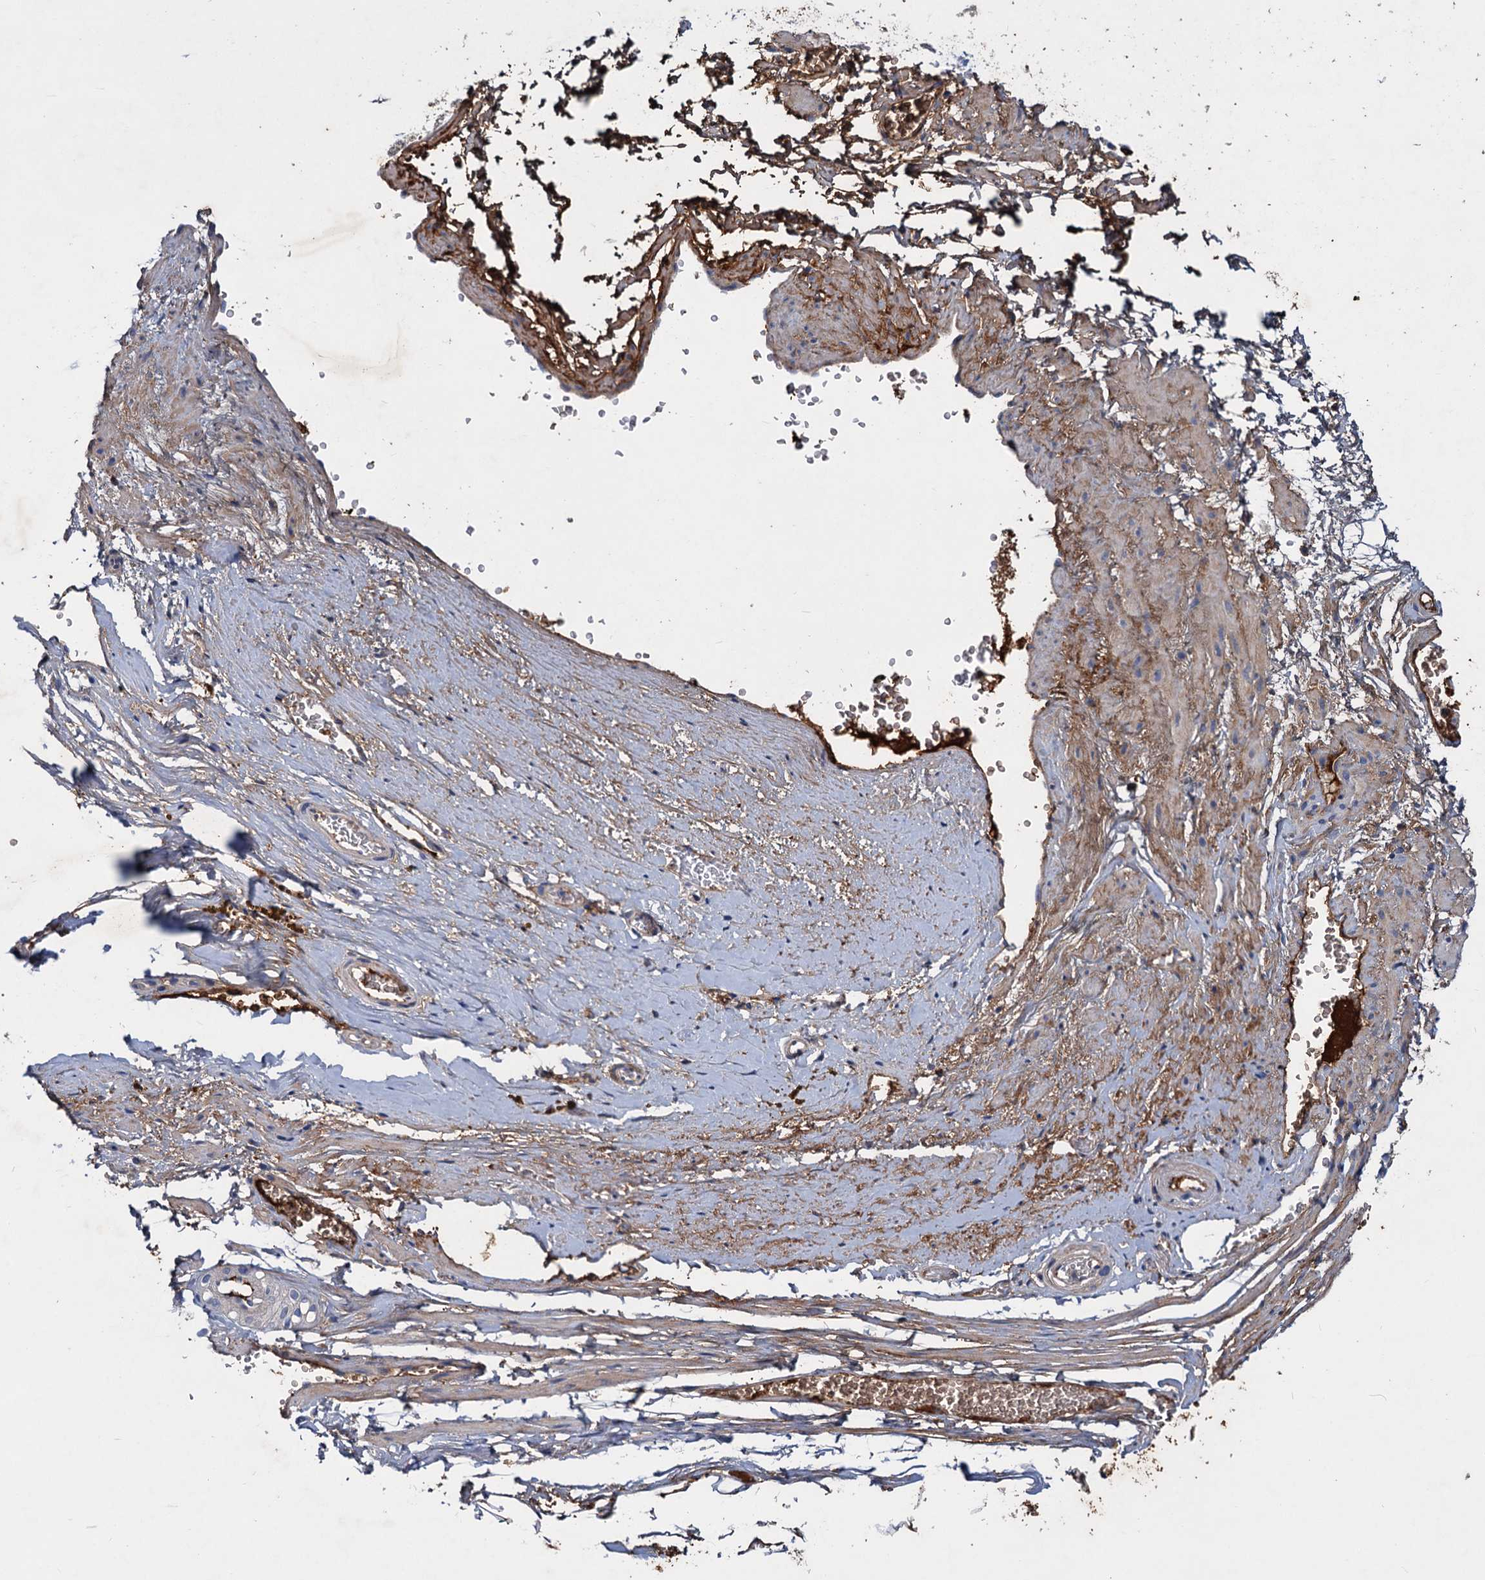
{"staining": {"intensity": "weak", "quantity": ">75%", "location": "cytoplasmic/membranous"}, "tissue": "adipose tissue", "cell_type": "Adipocytes", "image_type": "normal", "snomed": [{"axis": "morphology", "description": "Normal tissue, NOS"}, {"axis": "morphology", "description": "Adenocarcinoma, Low grade"}, {"axis": "topography", "description": "Prostate"}, {"axis": "topography", "description": "Peripheral nerve tissue"}], "caption": "Normal adipose tissue was stained to show a protein in brown. There is low levels of weak cytoplasmic/membranous expression in approximately >75% of adipocytes. Nuclei are stained in blue.", "gene": "CHRD", "patient": {"sex": "male", "age": 63}}